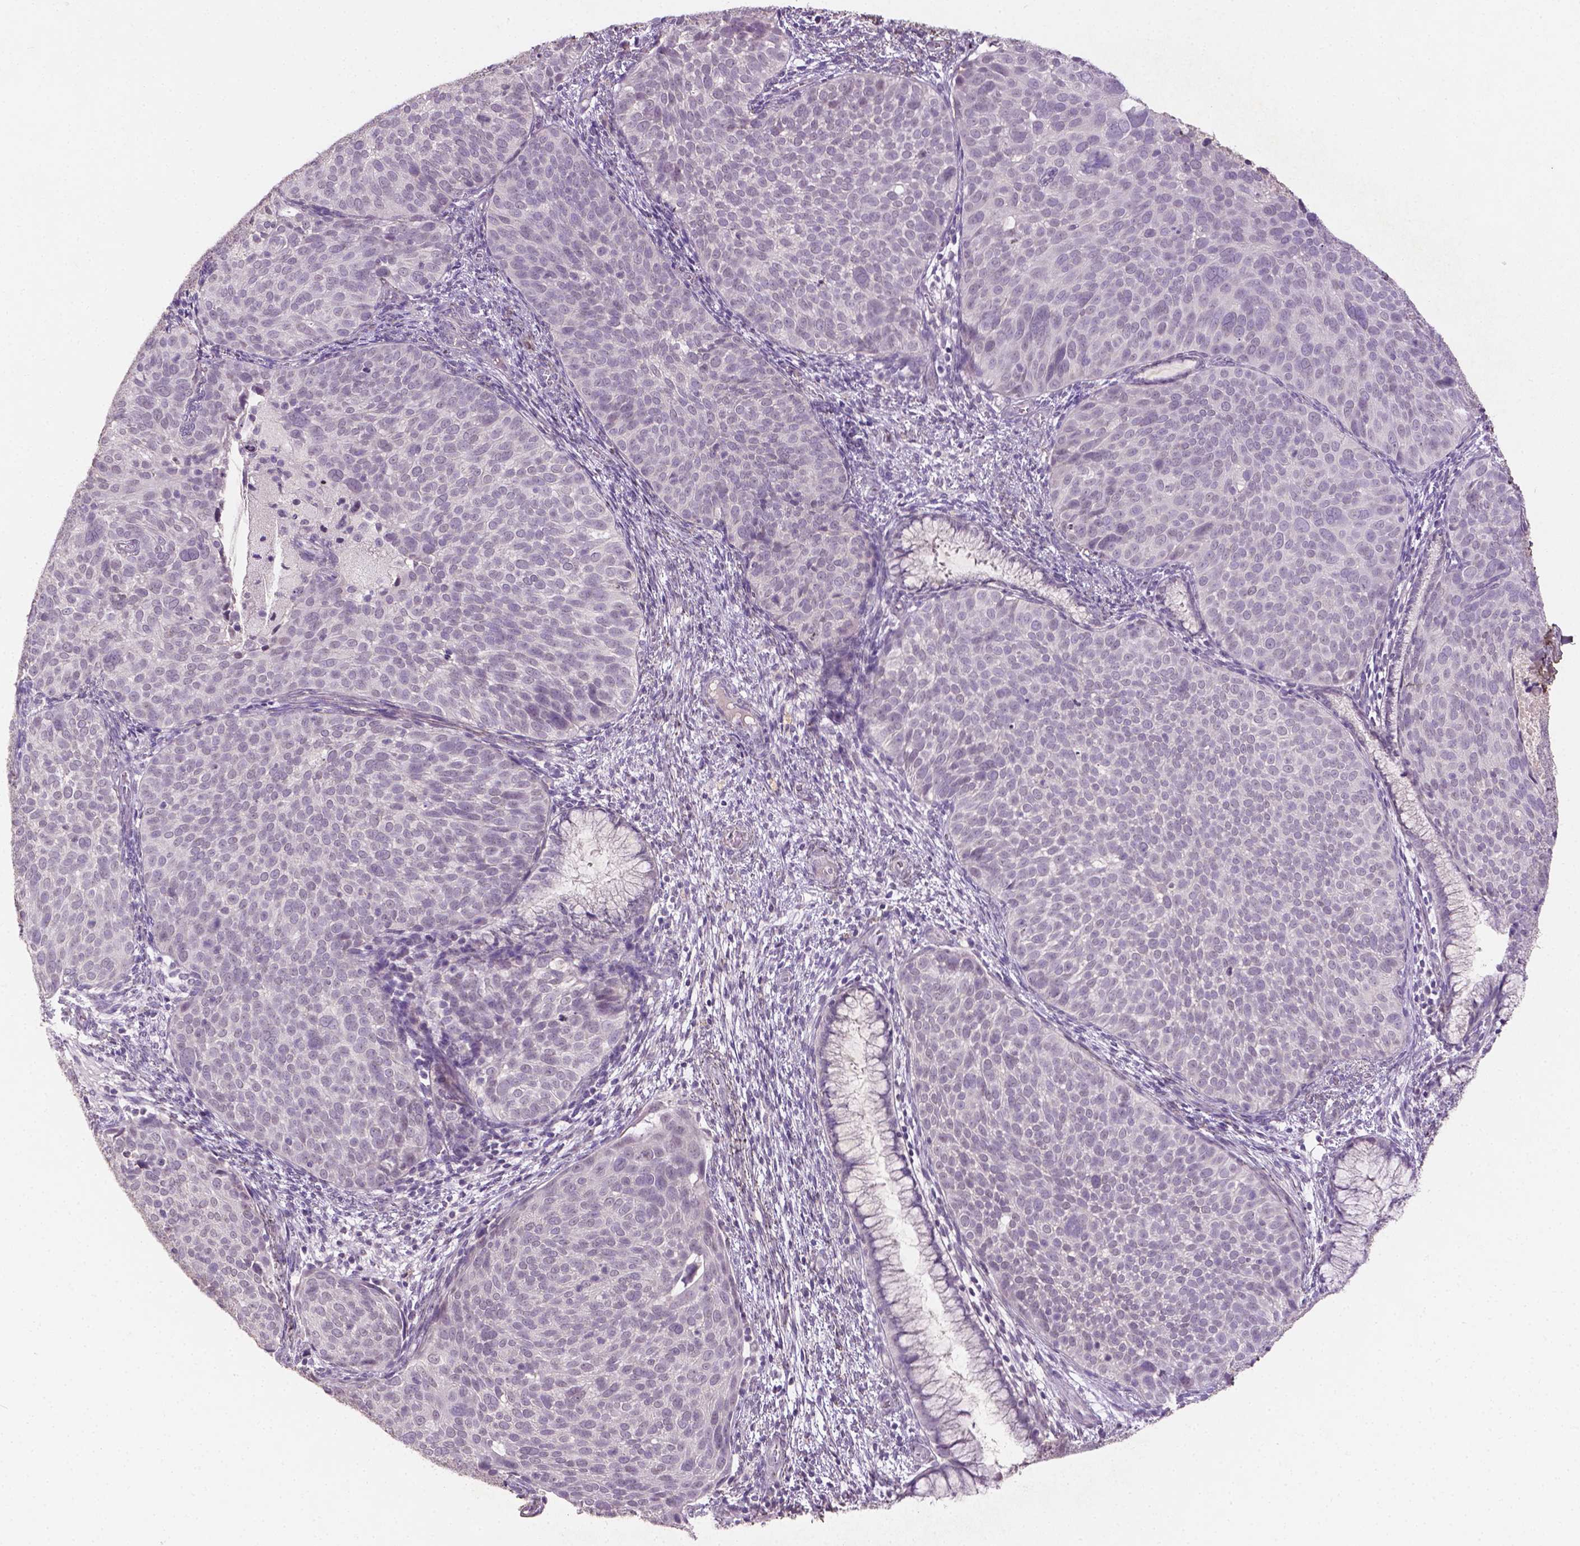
{"staining": {"intensity": "negative", "quantity": "none", "location": "none"}, "tissue": "cervical cancer", "cell_type": "Tumor cells", "image_type": "cancer", "snomed": [{"axis": "morphology", "description": "Squamous cell carcinoma, NOS"}, {"axis": "topography", "description": "Cervix"}], "caption": "Protein analysis of squamous cell carcinoma (cervical) exhibits no significant positivity in tumor cells.", "gene": "DLG2", "patient": {"sex": "female", "age": 39}}